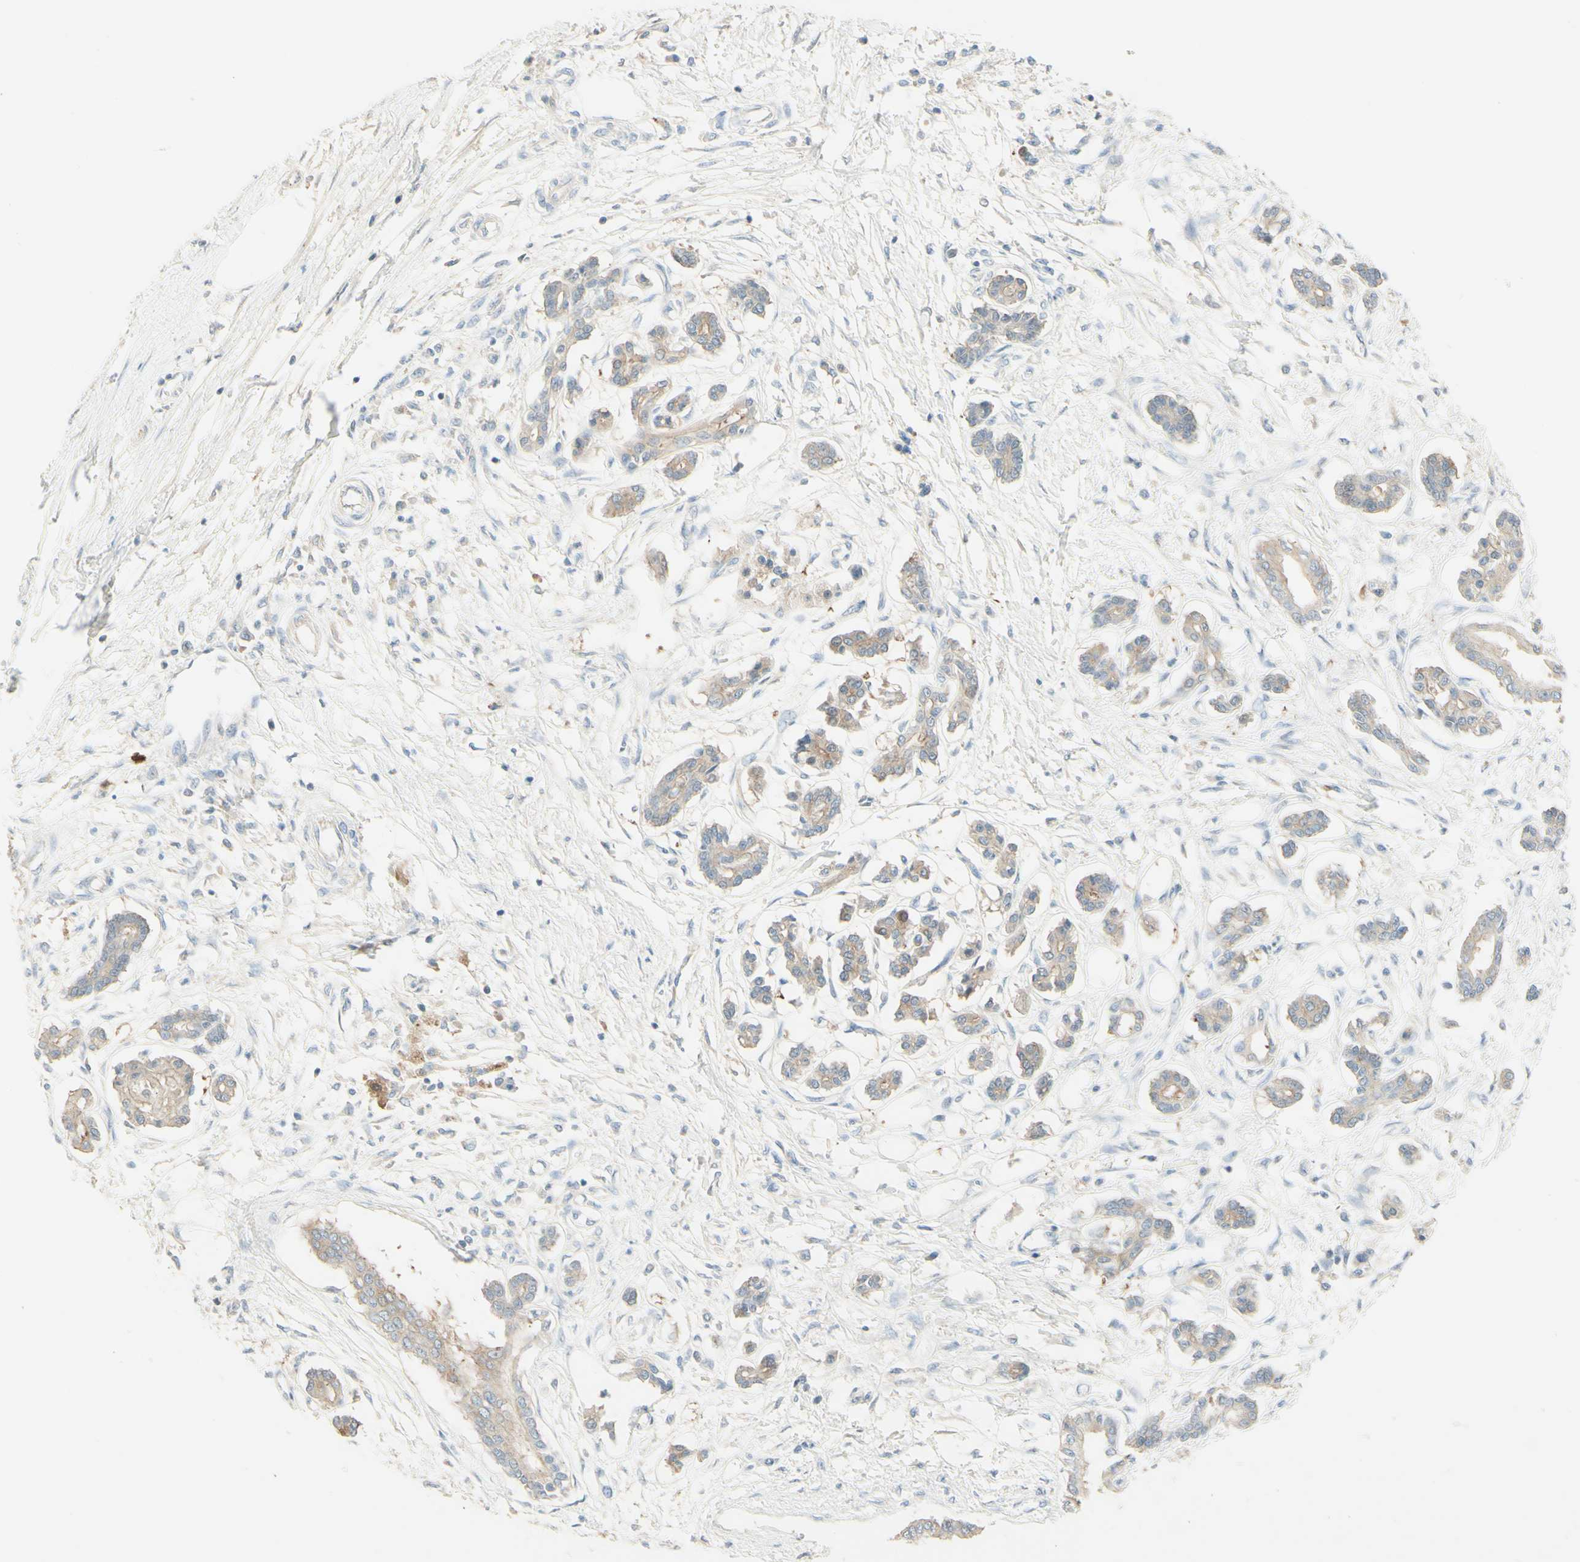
{"staining": {"intensity": "weak", "quantity": ">75%", "location": "cytoplasmic/membranous"}, "tissue": "pancreatic cancer", "cell_type": "Tumor cells", "image_type": "cancer", "snomed": [{"axis": "morphology", "description": "Adenocarcinoma, NOS"}, {"axis": "topography", "description": "Pancreas"}], "caption": "Protein expression analysis of adenocarcinoma (pancreatic) displays weak cytoplasmic/membranous expression in about >75% of tumor cells. Using DAB (brown) and hematoxylin (blue) stains, captured at high magnification using brightfield microscopy.", "gene": "MTM1", "patient": {"sex": "male", "age": 56}}